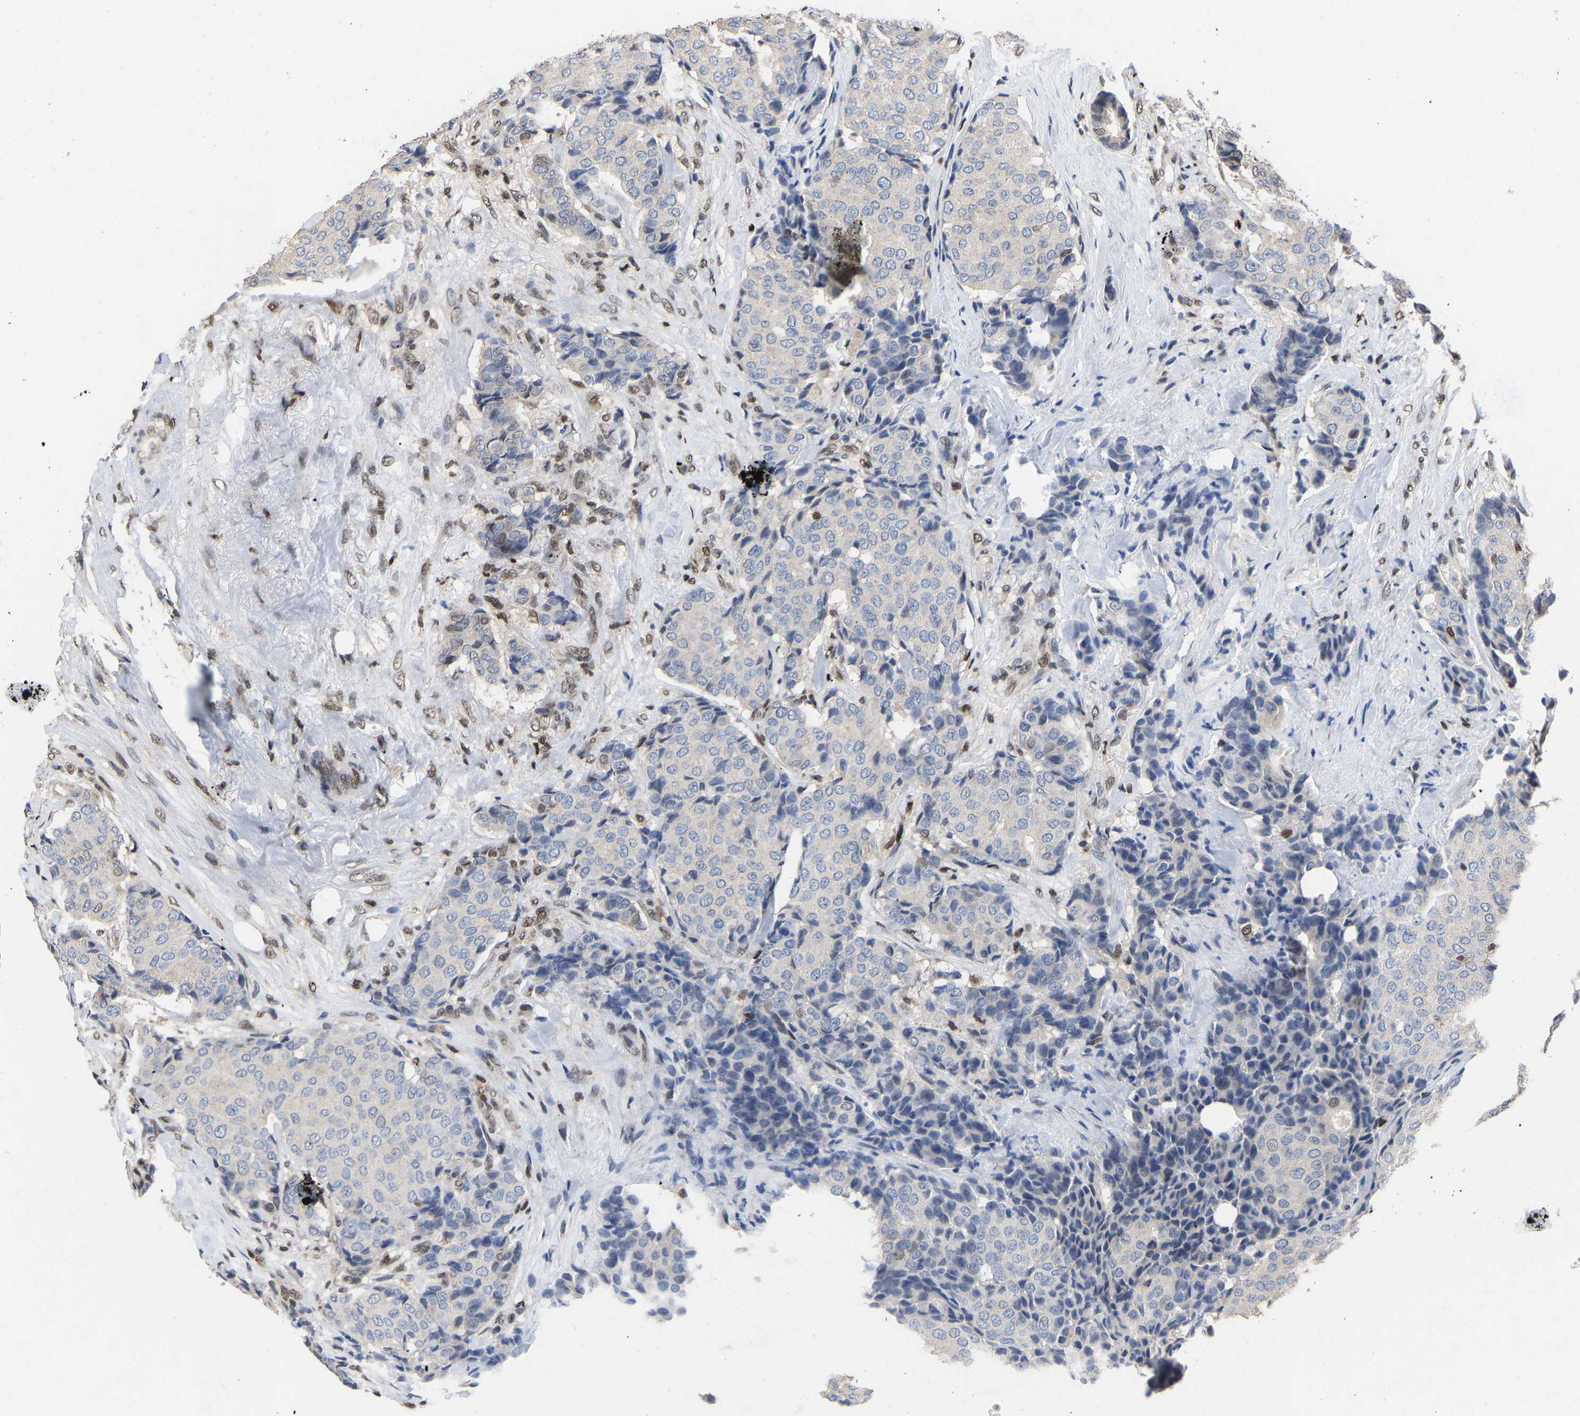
{"staining": {"intensity": "negative", "quantity": "none", "location": "none"}, "tissue": "breast cancer", "cell_type": "Tumor cells", "image_type": "cancer", "snomed": [{"axis": "morphology", "description": "Duct carcinoma"}, {"axis": "topography", "description": "Breast"}], "caption": "Immunohistochemistry (IHC) histopathology image of neoplastic tissue: human infiltrating ductal carcinoma (breast) stained with DAB (3,3'-diaminobenzidine) displays no significant protein positivity in tumor cells. The staining was performed using DAB to visualize the protein expression in brown, while the nuclei were stained in blue with hematoxylin (Magnification: 20x).", "gene": "QKI", "patient": {"sex": "female", "age": 75}}